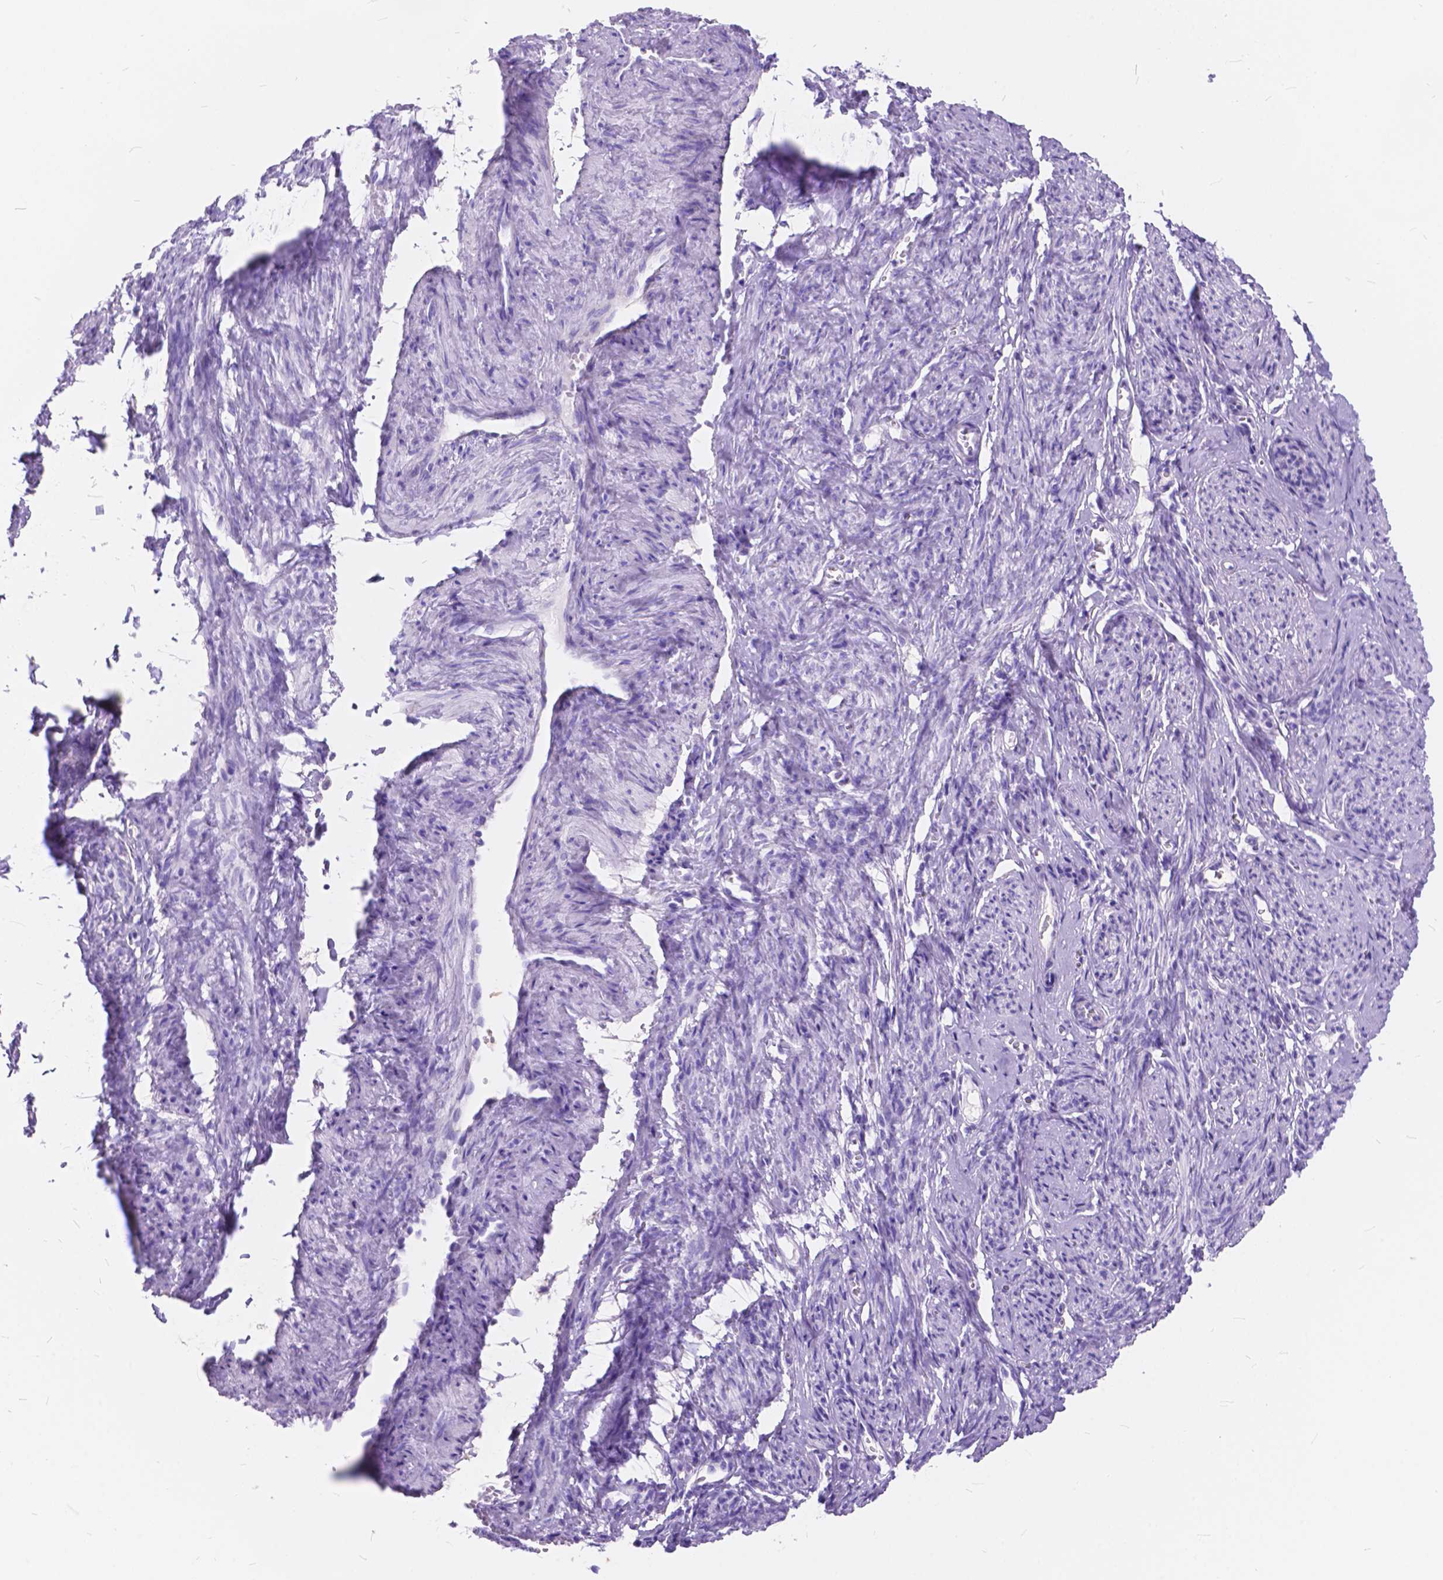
{"staining": {"intensity": "negative", "quantity": "none", "location": "none"}, "tissue": "smooth muscle", "cell_type": "Smooth muscle cells", "image_type": "normal", "snomed": [{"axis": "morphology", "description": "Normal tissue, NOS"}, {"axis": "topography", "description": "Smooth muscle"}], "caption": "Immunohistochemistry (IHC) histopathology image of unremarkable smooth muscle stained for a protein (brown), which reveals no expression in smooth muscle cells.", "gene": "FOXL2", "patient": {"sex": "female", "age": 65}}